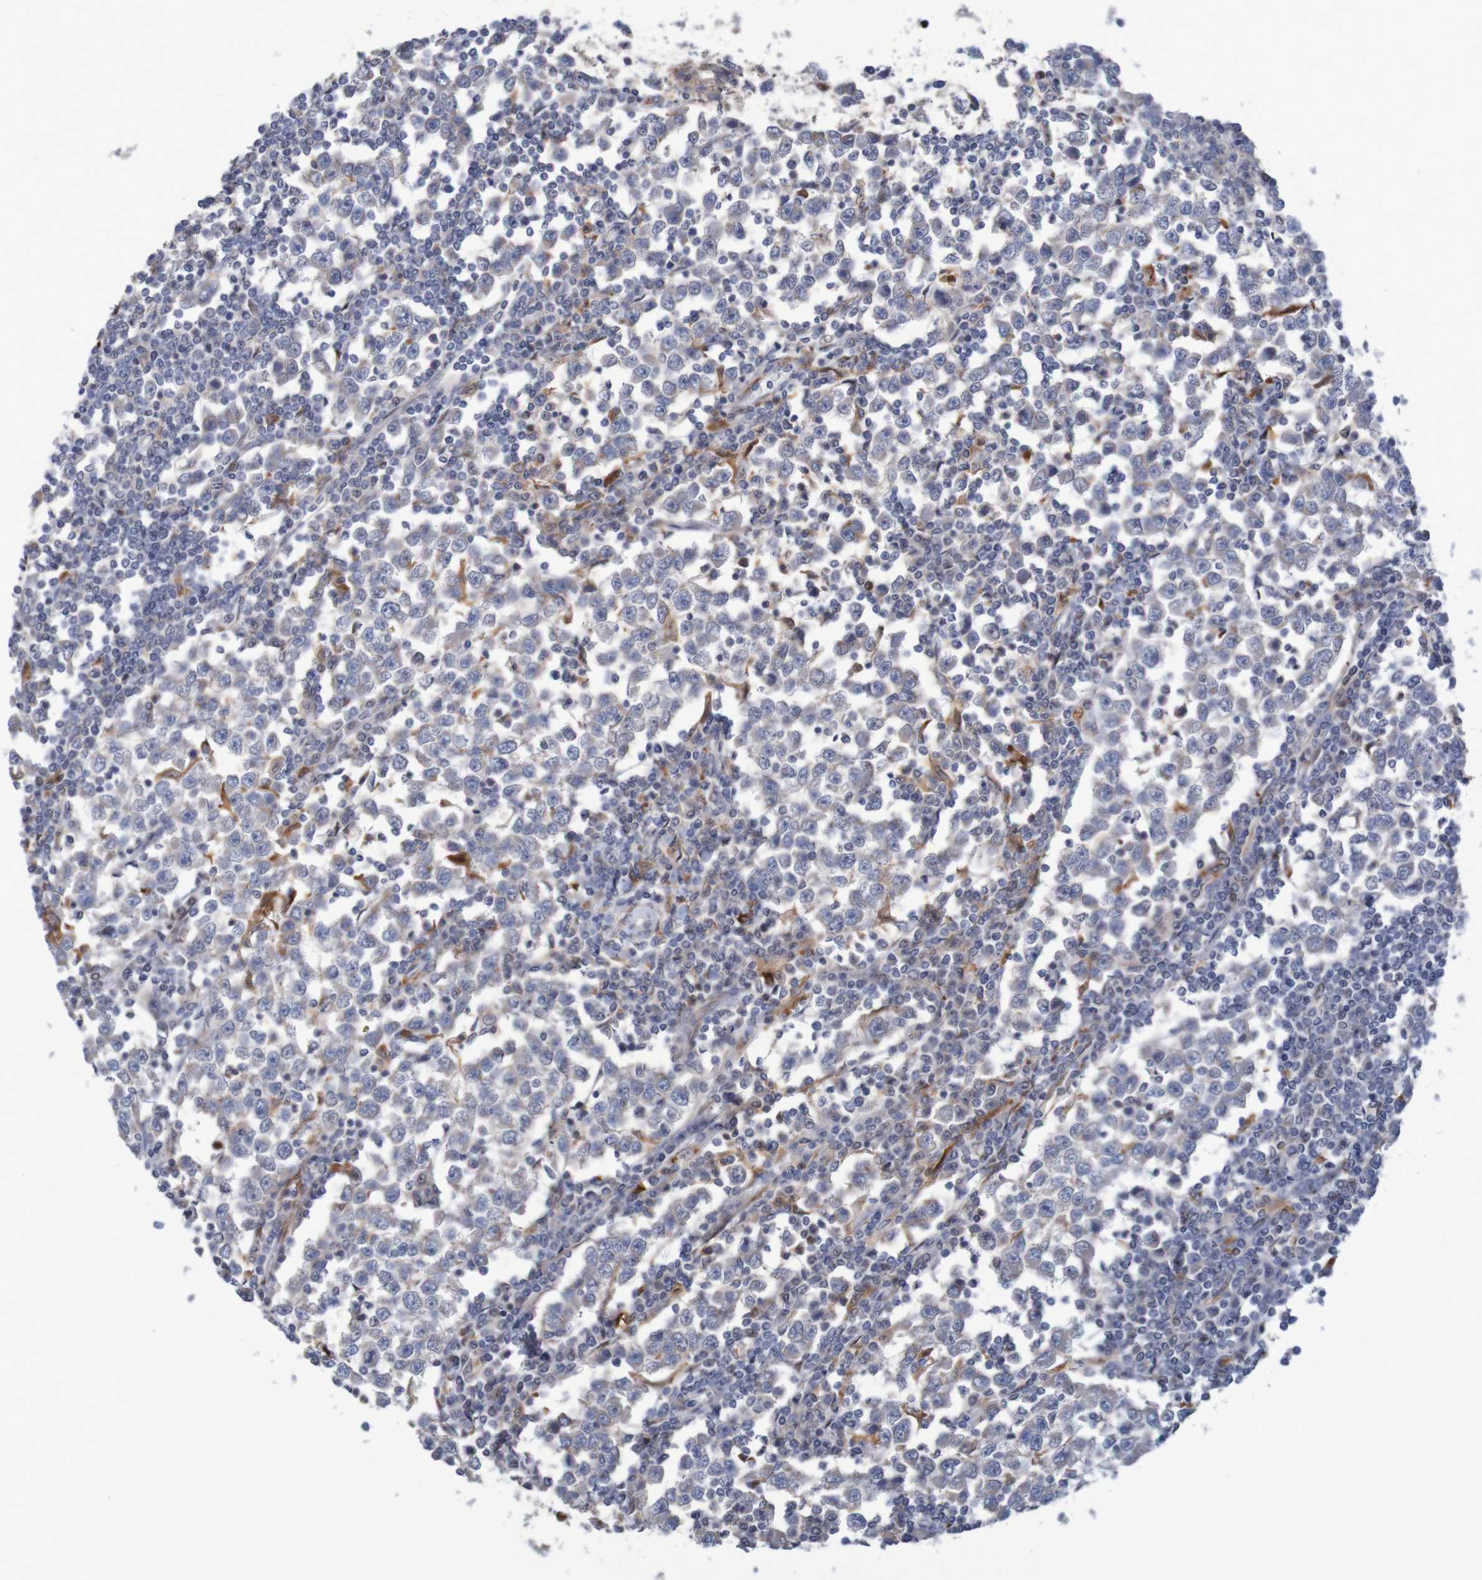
{"staining": {"intensity": "negative", "quantity": "none", "location": "none"}, "tissue": "testis cancer", "cell_type": "Tumor cells", "image_type": "cancer", "snomed": [{"axis": "morphology", "description": "Seminoma, NOS"}, {"axis": "topography", "description": "Testis"}], "caption": "The IHC photomicrograph has no significant positivity in tumor cells of seminoma (testis) tissue.", "gene": "FBP2", "patient": {"sex": "male", "age": 65}}